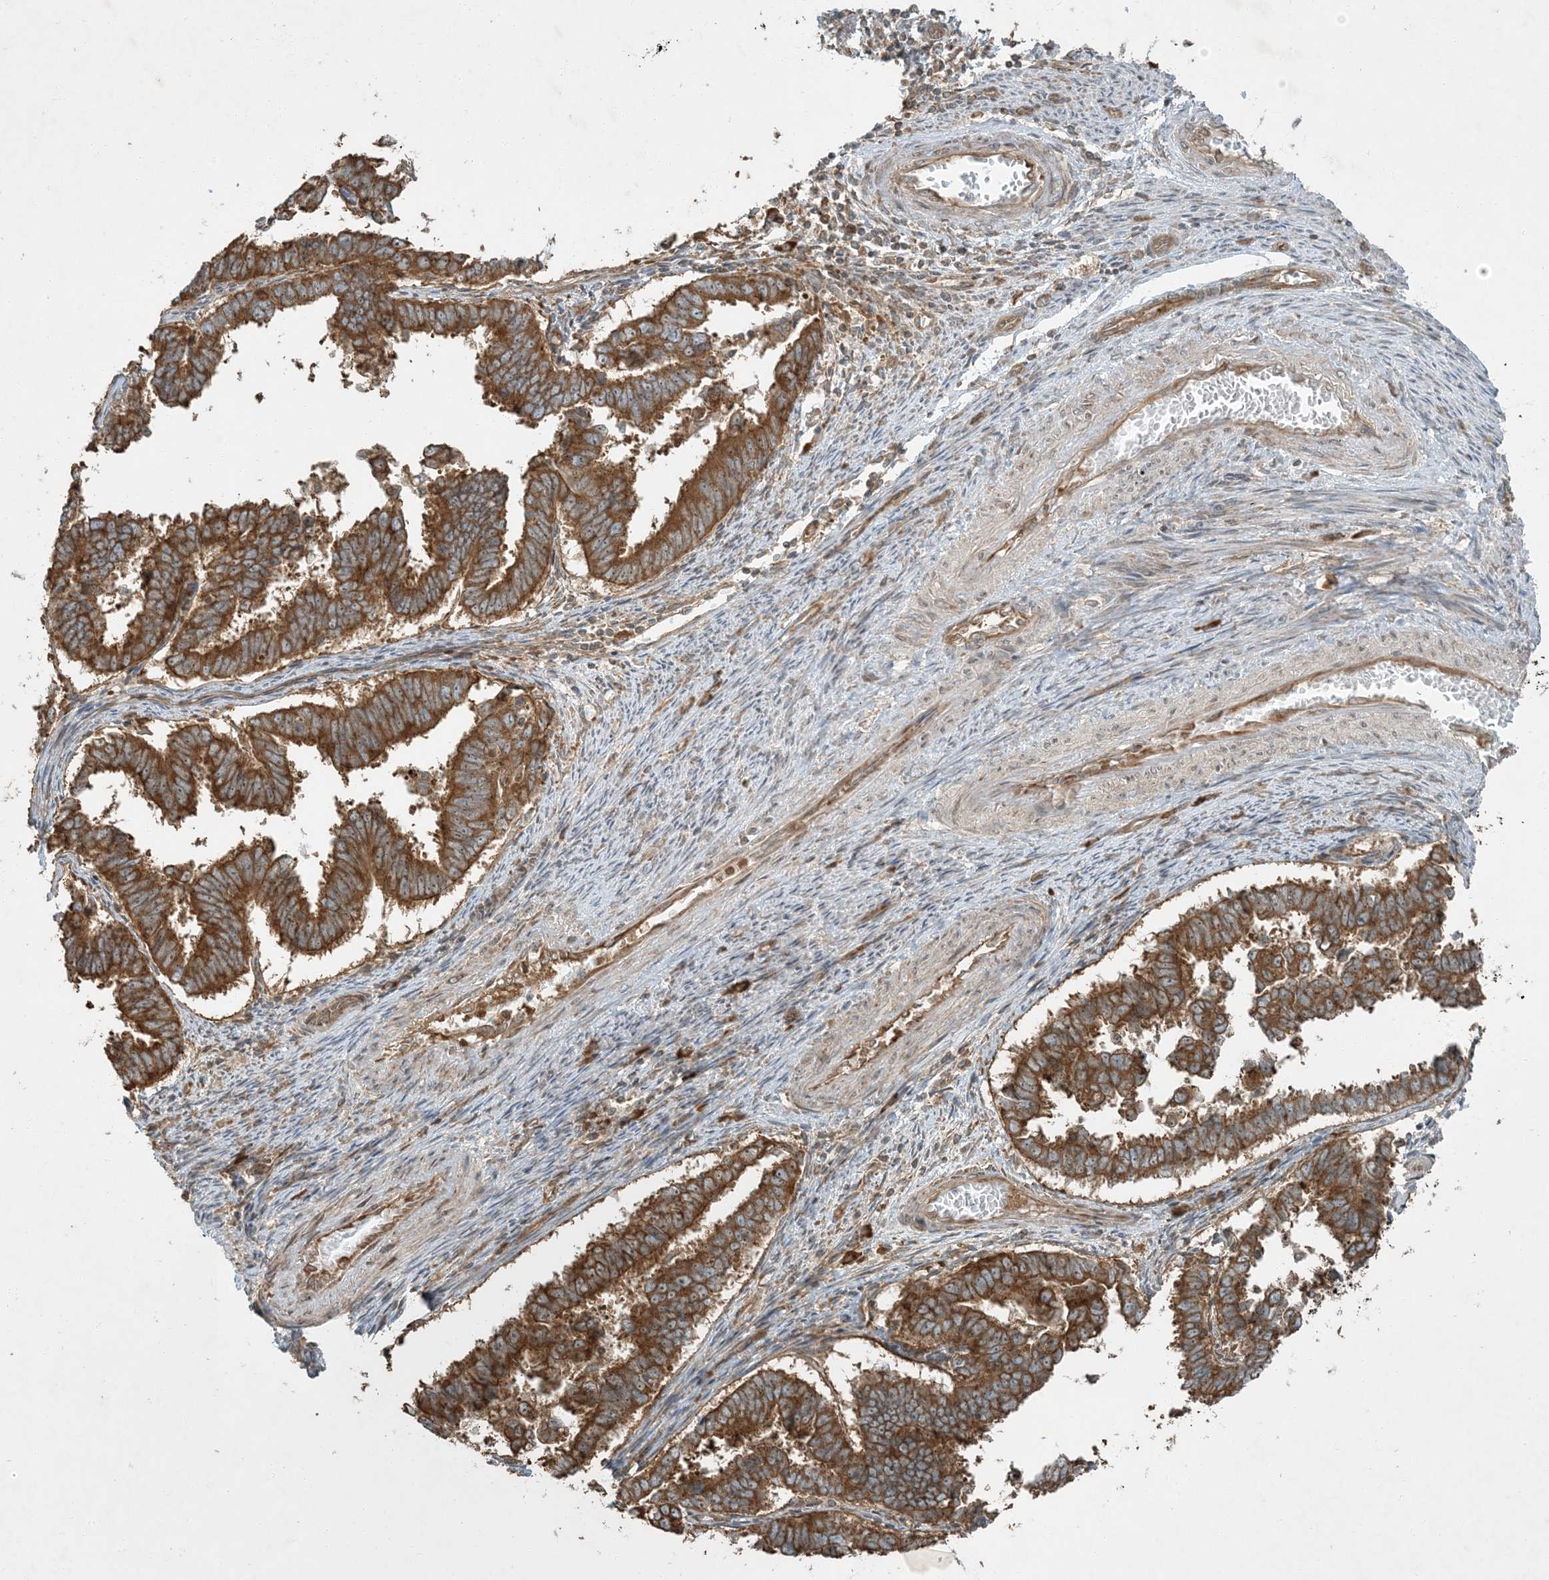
{"staining": {"intensity": "moderate", "quantity": ">75%", "location": "cytoplasmic/membranous"}, "tissue": "endometrial cancer", "cell_type": "Tumor cells", "image_type": "cancer", "snomed": [{"axis": "morphology", "description": "Adenocarcinoma, NOS"}, {"axis": "topography", "description": "Endometrium"}], "caption": "There is medium levels of moderate cytoplasmic/membranous staining in tumor cells of endometrial cancer (adenocarcinoma), as demonstrated by immunohistochemical staining (brown color).", "gene": "COMMD8", "patient": {"sex": "female", "age": 75}}